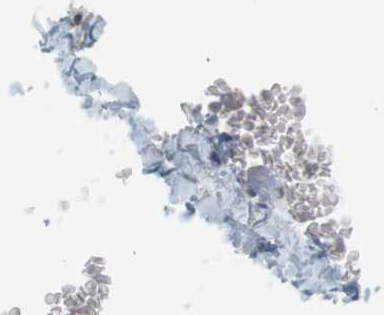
{"staining": {"intensity": "weak", "quantity": ">75%", "location": "cytoplasmic/membranous"}, "tissue": "adipose tissue", "cell_type": "Adipocytes", "image_type": "normal", "snomed": [{"axis": "morphology", "description": "Normal tissue, NOS"}, {"axis": "topography", "description": "Breast"}, {"axis": "topography", "description": "Adipose tissue"}], "caption": "Immunohistochemical staining of benign adipose tissue displays weak cytoplasmic/membranous protein positivity in about >75% of adipocytes.", "gene": "SH3GLB1", "patient": {"sex": "female", "age": 25}}